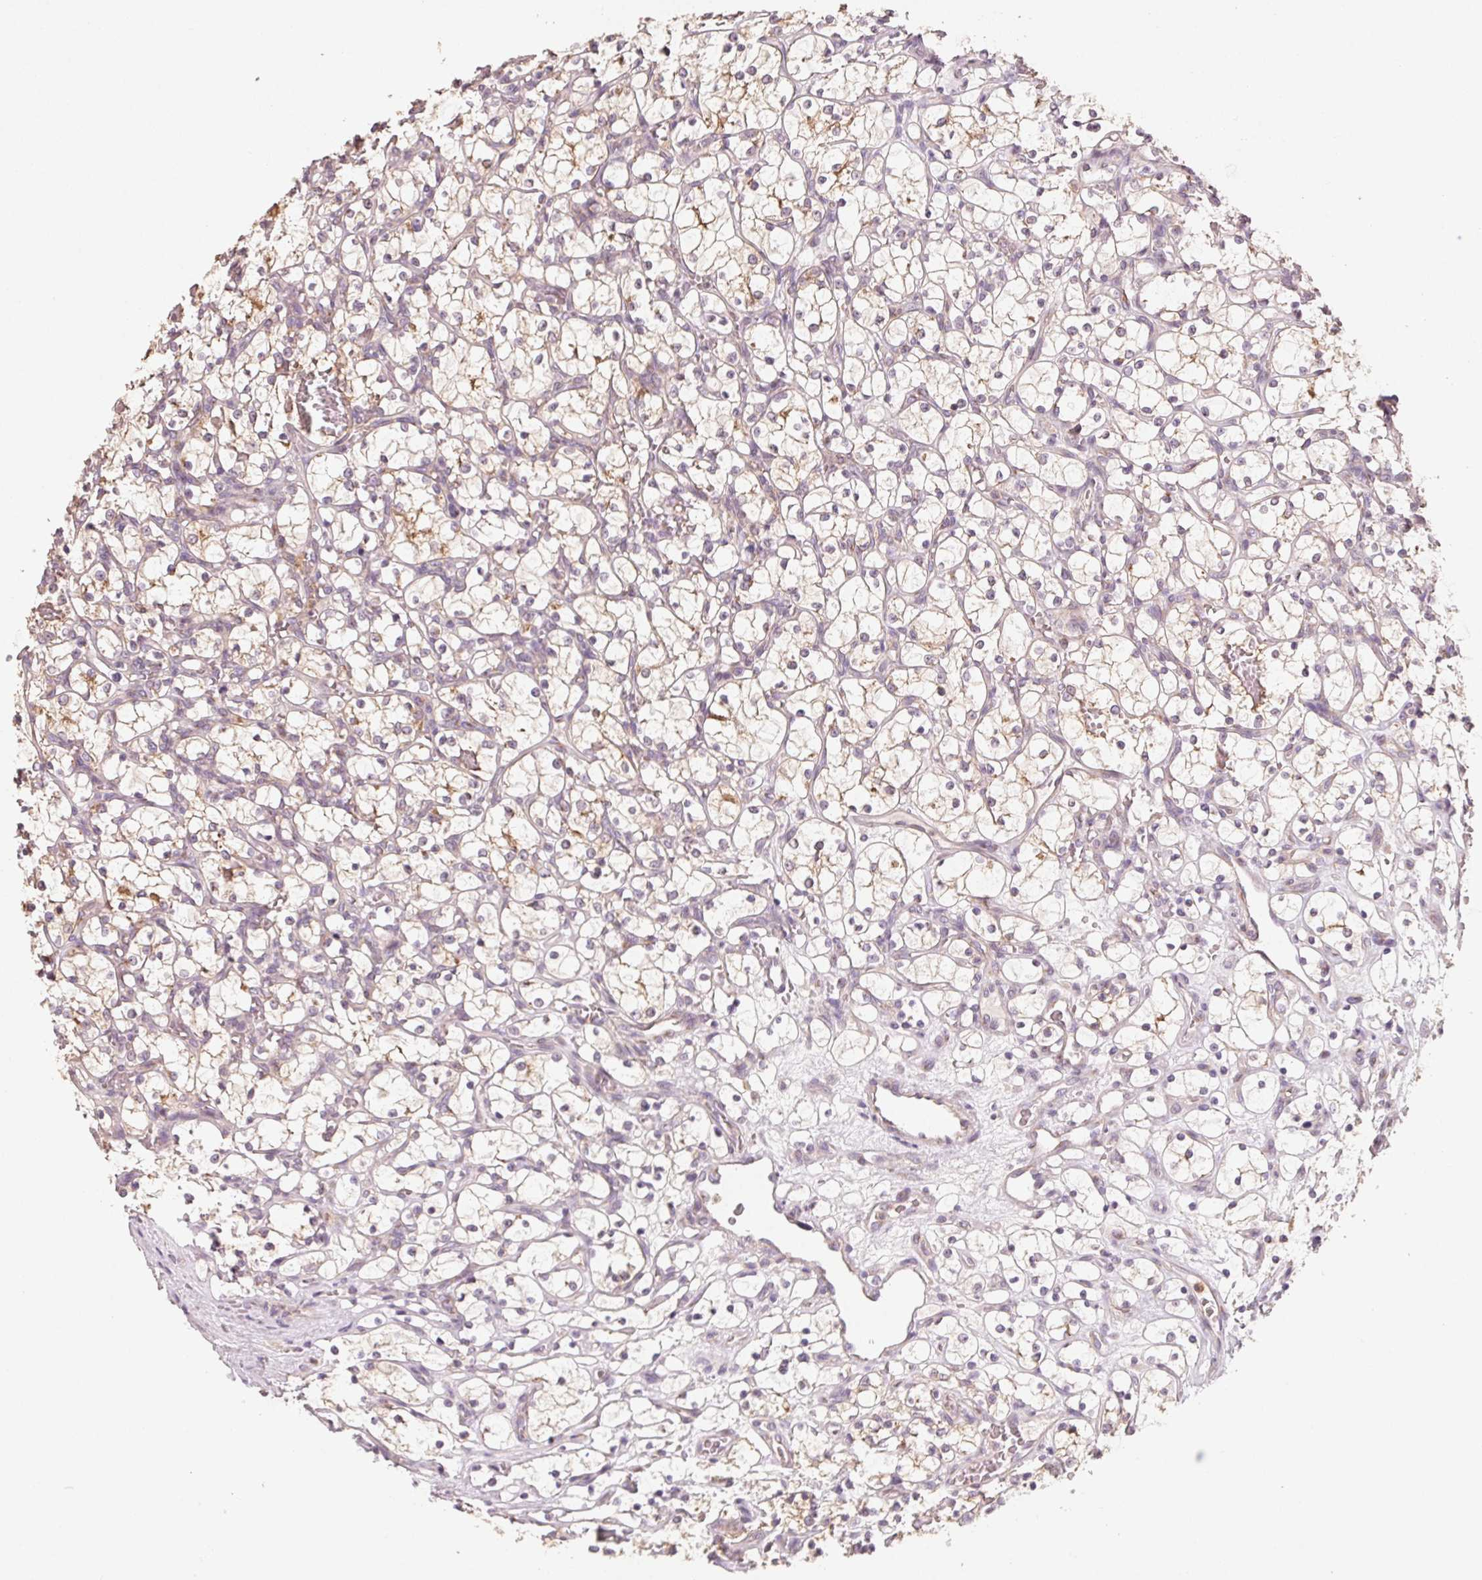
{"staining": {"intensity": "negative", "quantity": "none", "location": "none"}, "tissue": "renal cancer", "cell_type": "Tumor cells", "image_type": "cancer", "snomed": [{"axis": "morphology", "description": "Adenocarcinoma, NOS"}, {"axis": "topography", "description": "Kidney"}], "caption": "The image reveals no significant staining in tumor cells of renal cancer.", "gene": "AP1S1", "patient": {"sex": "female", "age": 69}}